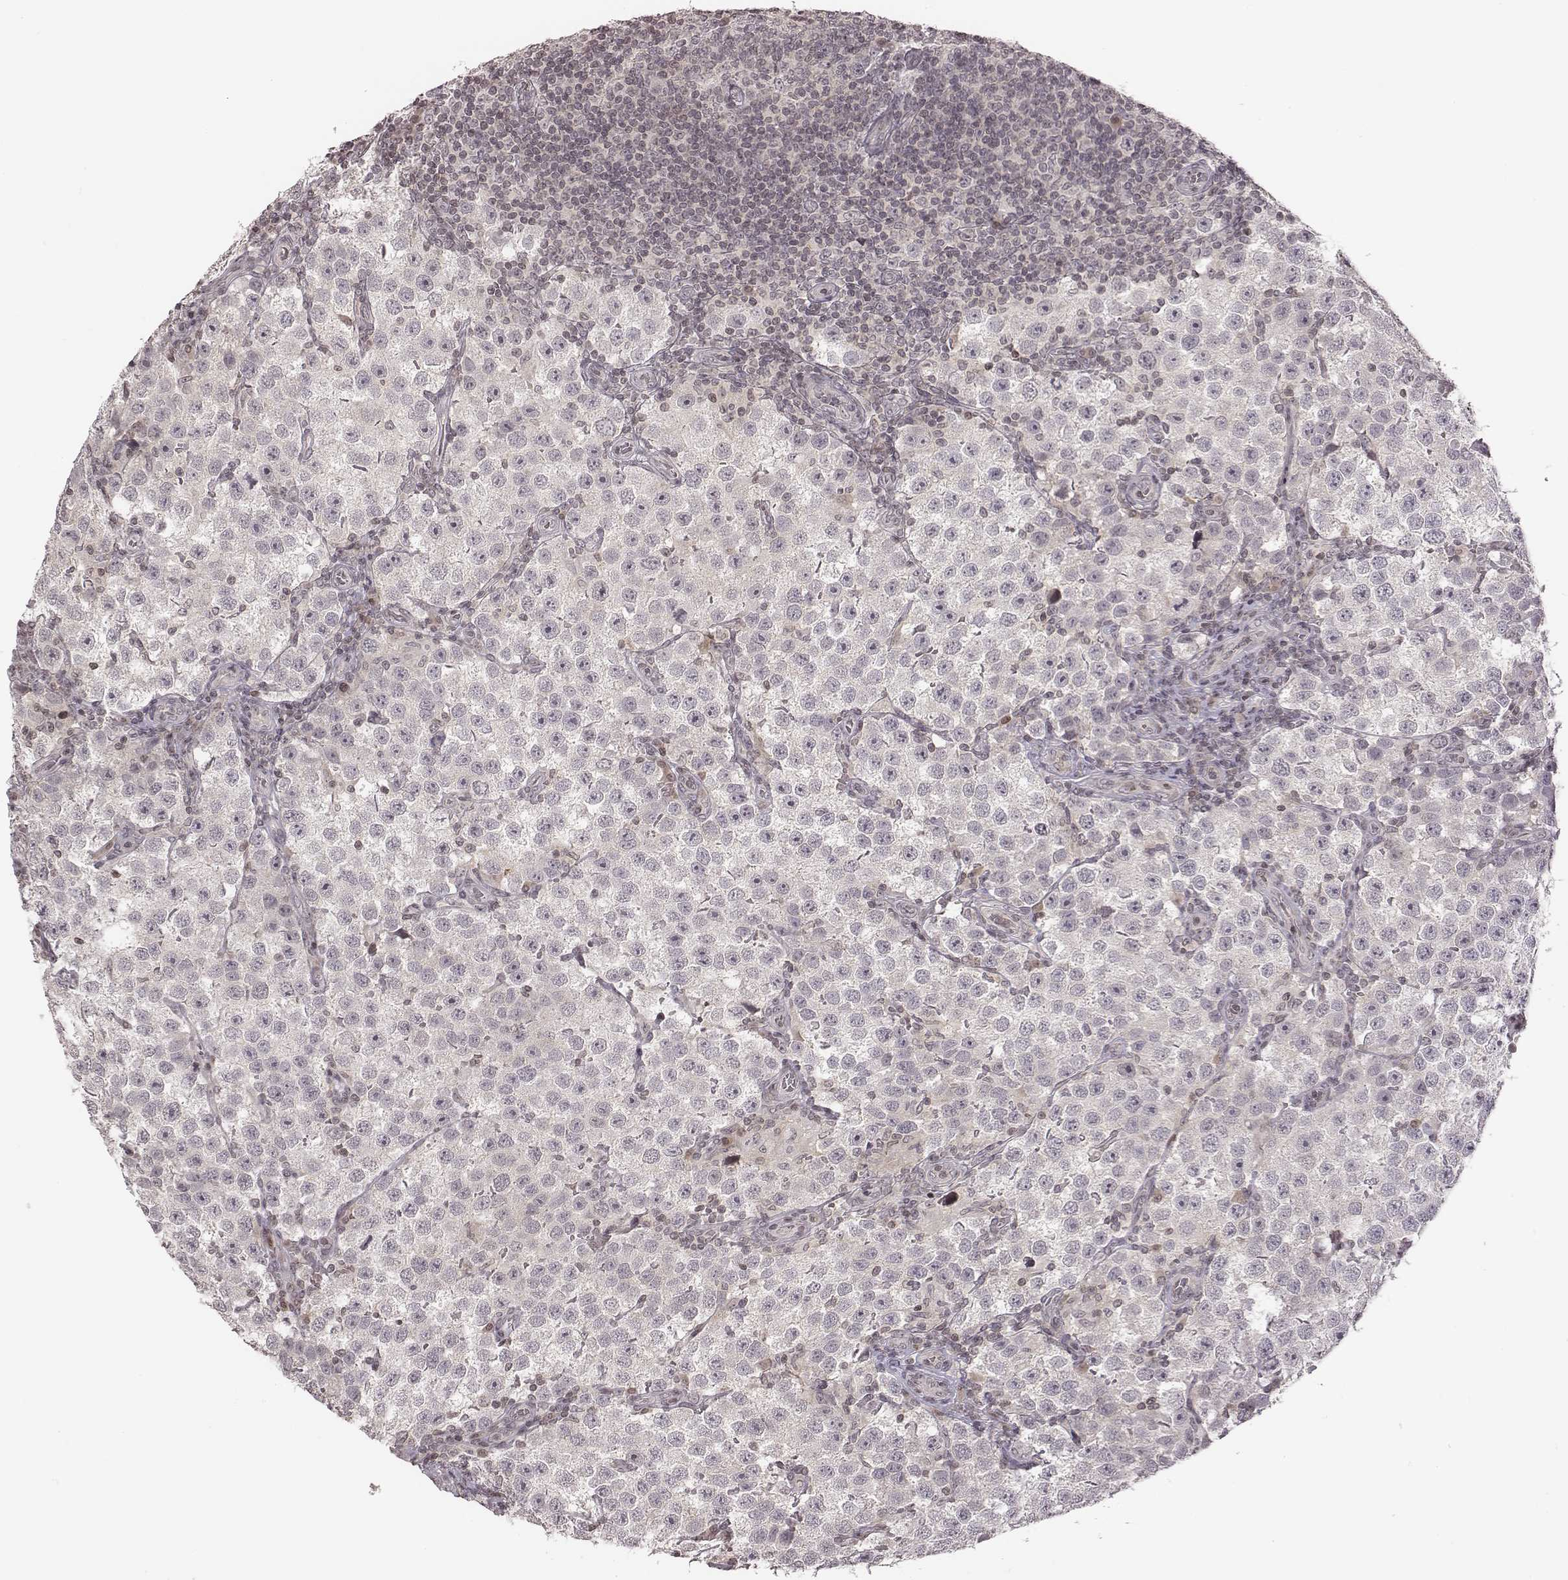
{"staining": {"intensity": "negative", "quantity": "none", "location": "none"}, "tissue": "testis cancer", "cell_type": "Tumor cells", "image_type": "cancer", "snomed": [{"axis": "morphology", "description": "Seminoma, NOS"}, {"axis": "topography", "description": "Testis"}], "caption": "An IHC micrograph of seminoma (testis) is shown. There is no staining in tumor cells of seminoma (testis).", "gene": "GRM4", "patient": {"sex": "male", "age": 37}}